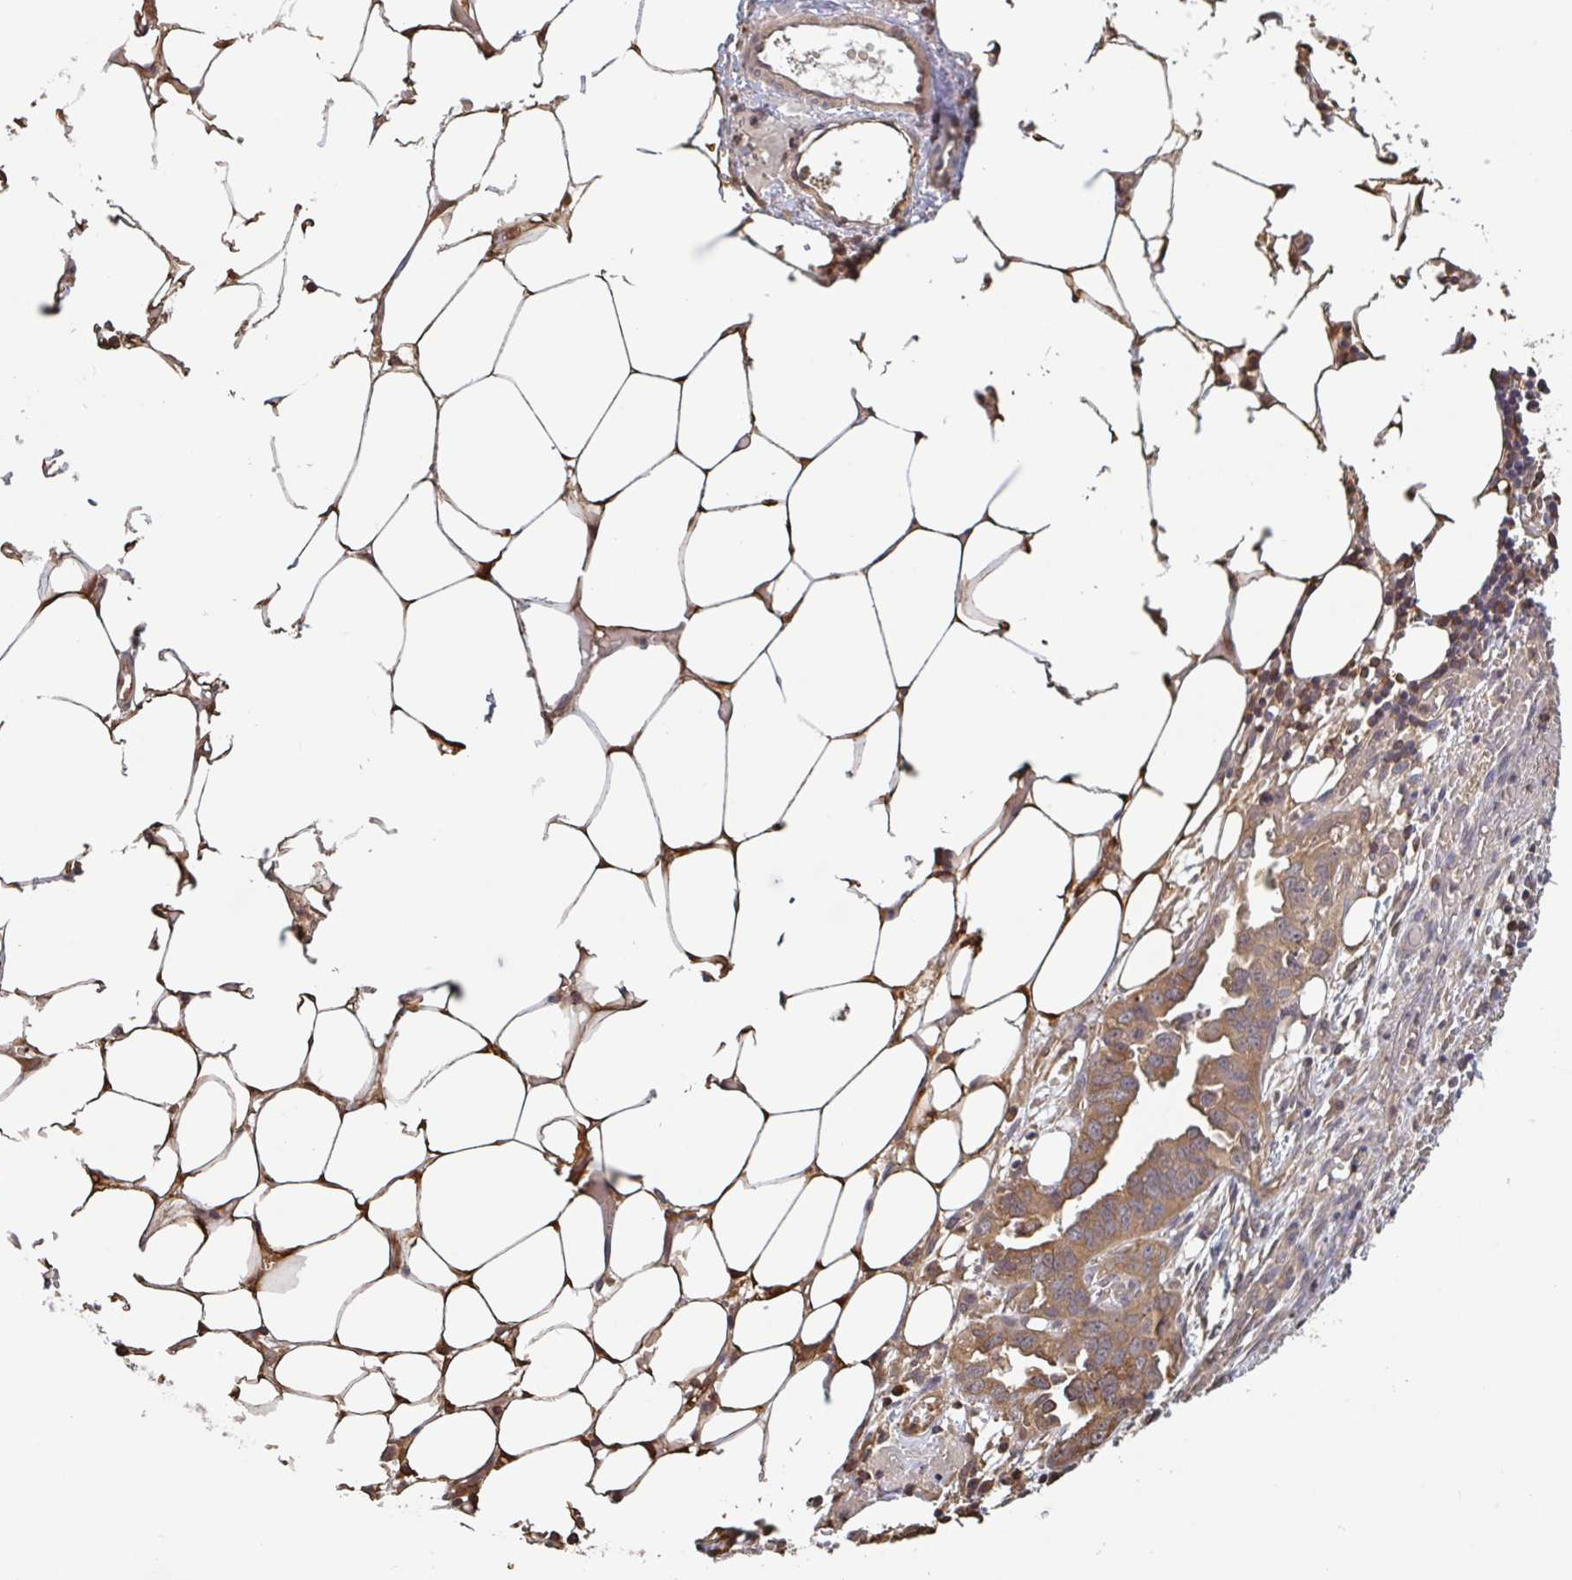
{"staining": {"intensity": "moderate", "quantity": ">75%", "location": "cytoplasmic/membranous"}, "tissue": "ovarian cancer", "cell_type": "Tumor cells", "image_type": "cancer", "snomed": [{"axis": "morphology", "description": "Cystadenocarcinoma, serous, NOS"}, {"axis": "topography", "description": "Ovary"}], "caption": "Human ovarian cancer (serous cystadenocarcinoma) stained for a protein (brown) reveals moderate cytoplasmic/membranous positive staining in about >75% of tumor cells.", "gene": "OTOP2", "patient": {"sex": "female", "age": 75}}